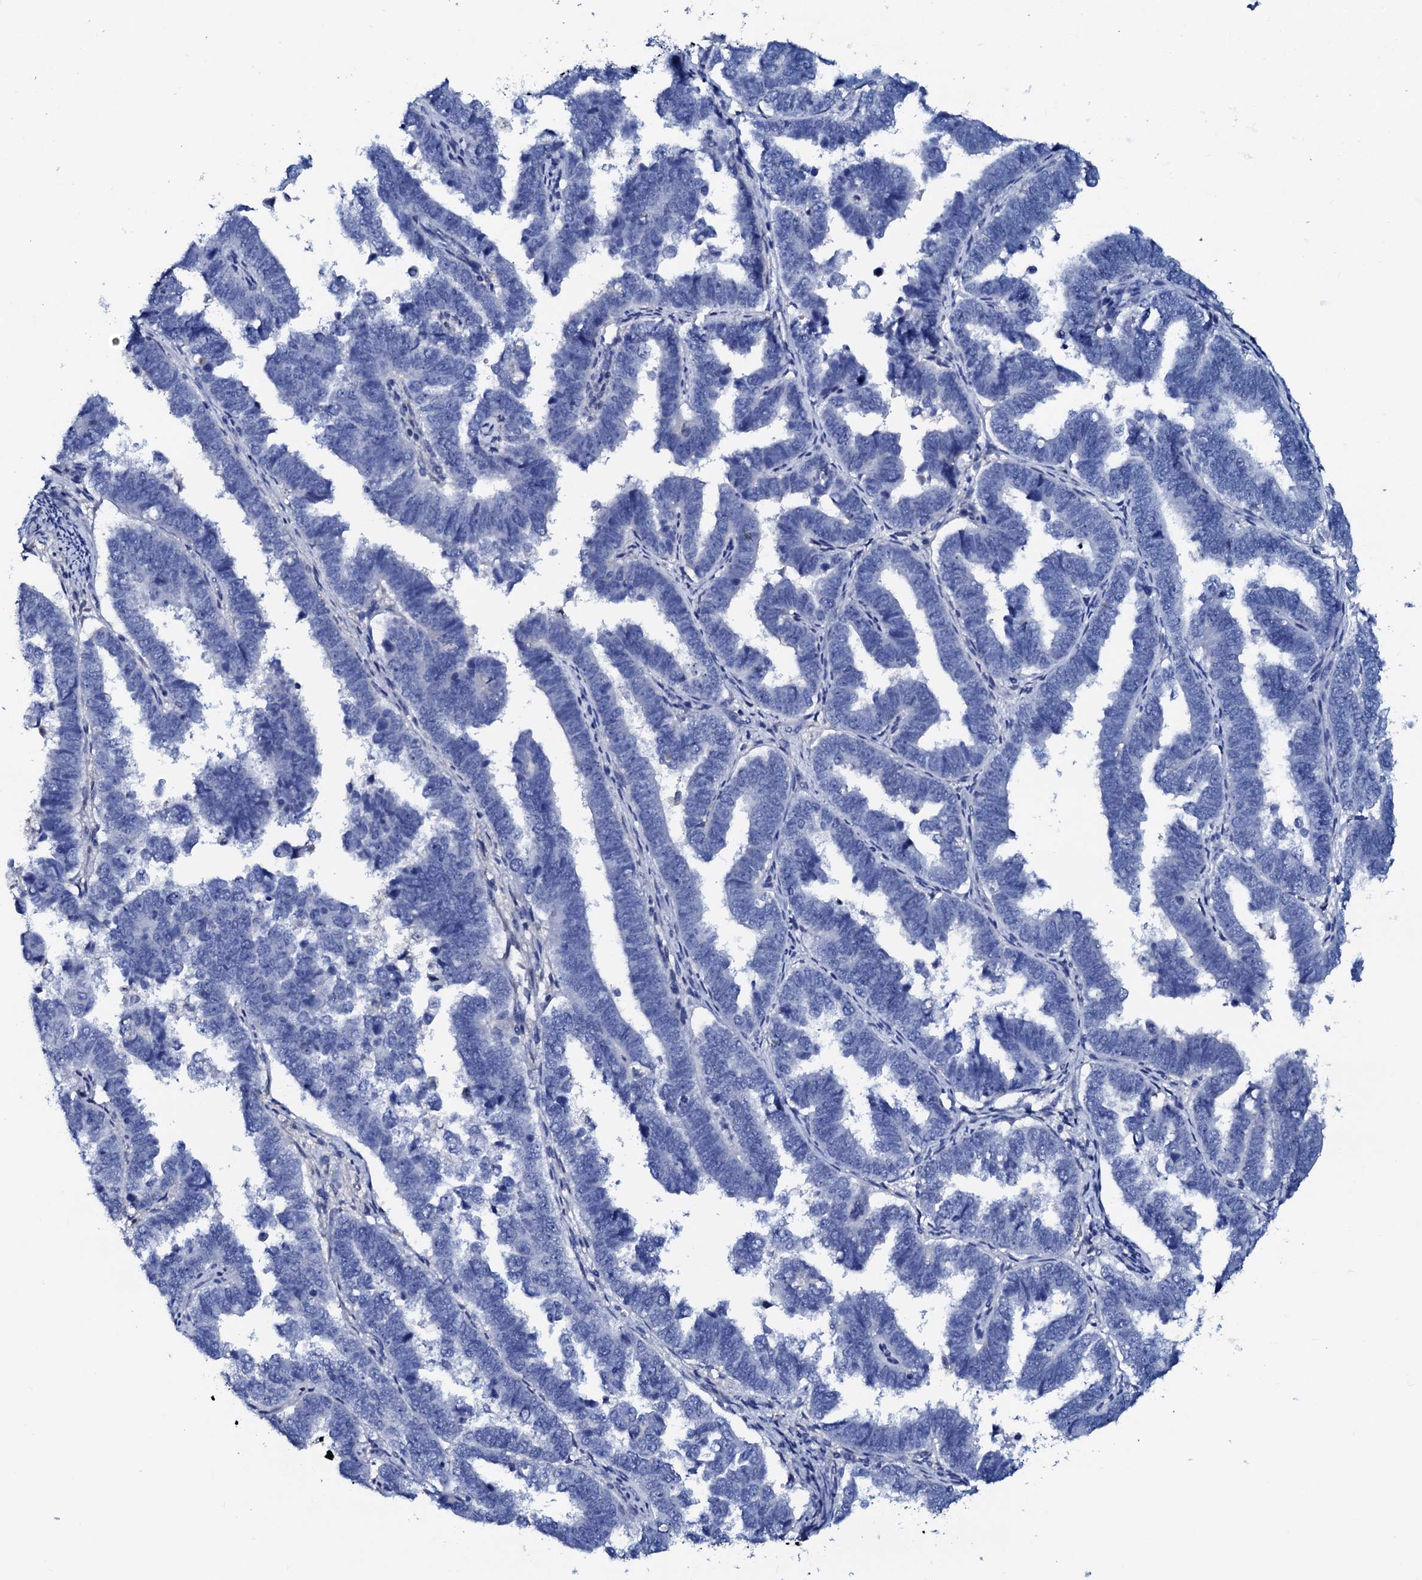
{"staining": {"intensity": "negative", "quantity": "none", "location": "none"}, "tissue": "endometrial cancer", "cell_type": "Tumor cells", "image_type": "cancer", "snomed": [{"axis": "morphology", "description": "Adenocarcinoma, NOS"}, {"axis": "topography", "description": "Endometrium"}], "caption": "Immunohistochemistry micrograph of neoplastic tissue: human adenocarcinoma (endometrial) stained with DAB shows no significant protein expression in tumor cells.", "gene": "AMER2", "patient": {"sex": "female", "age": 75}}